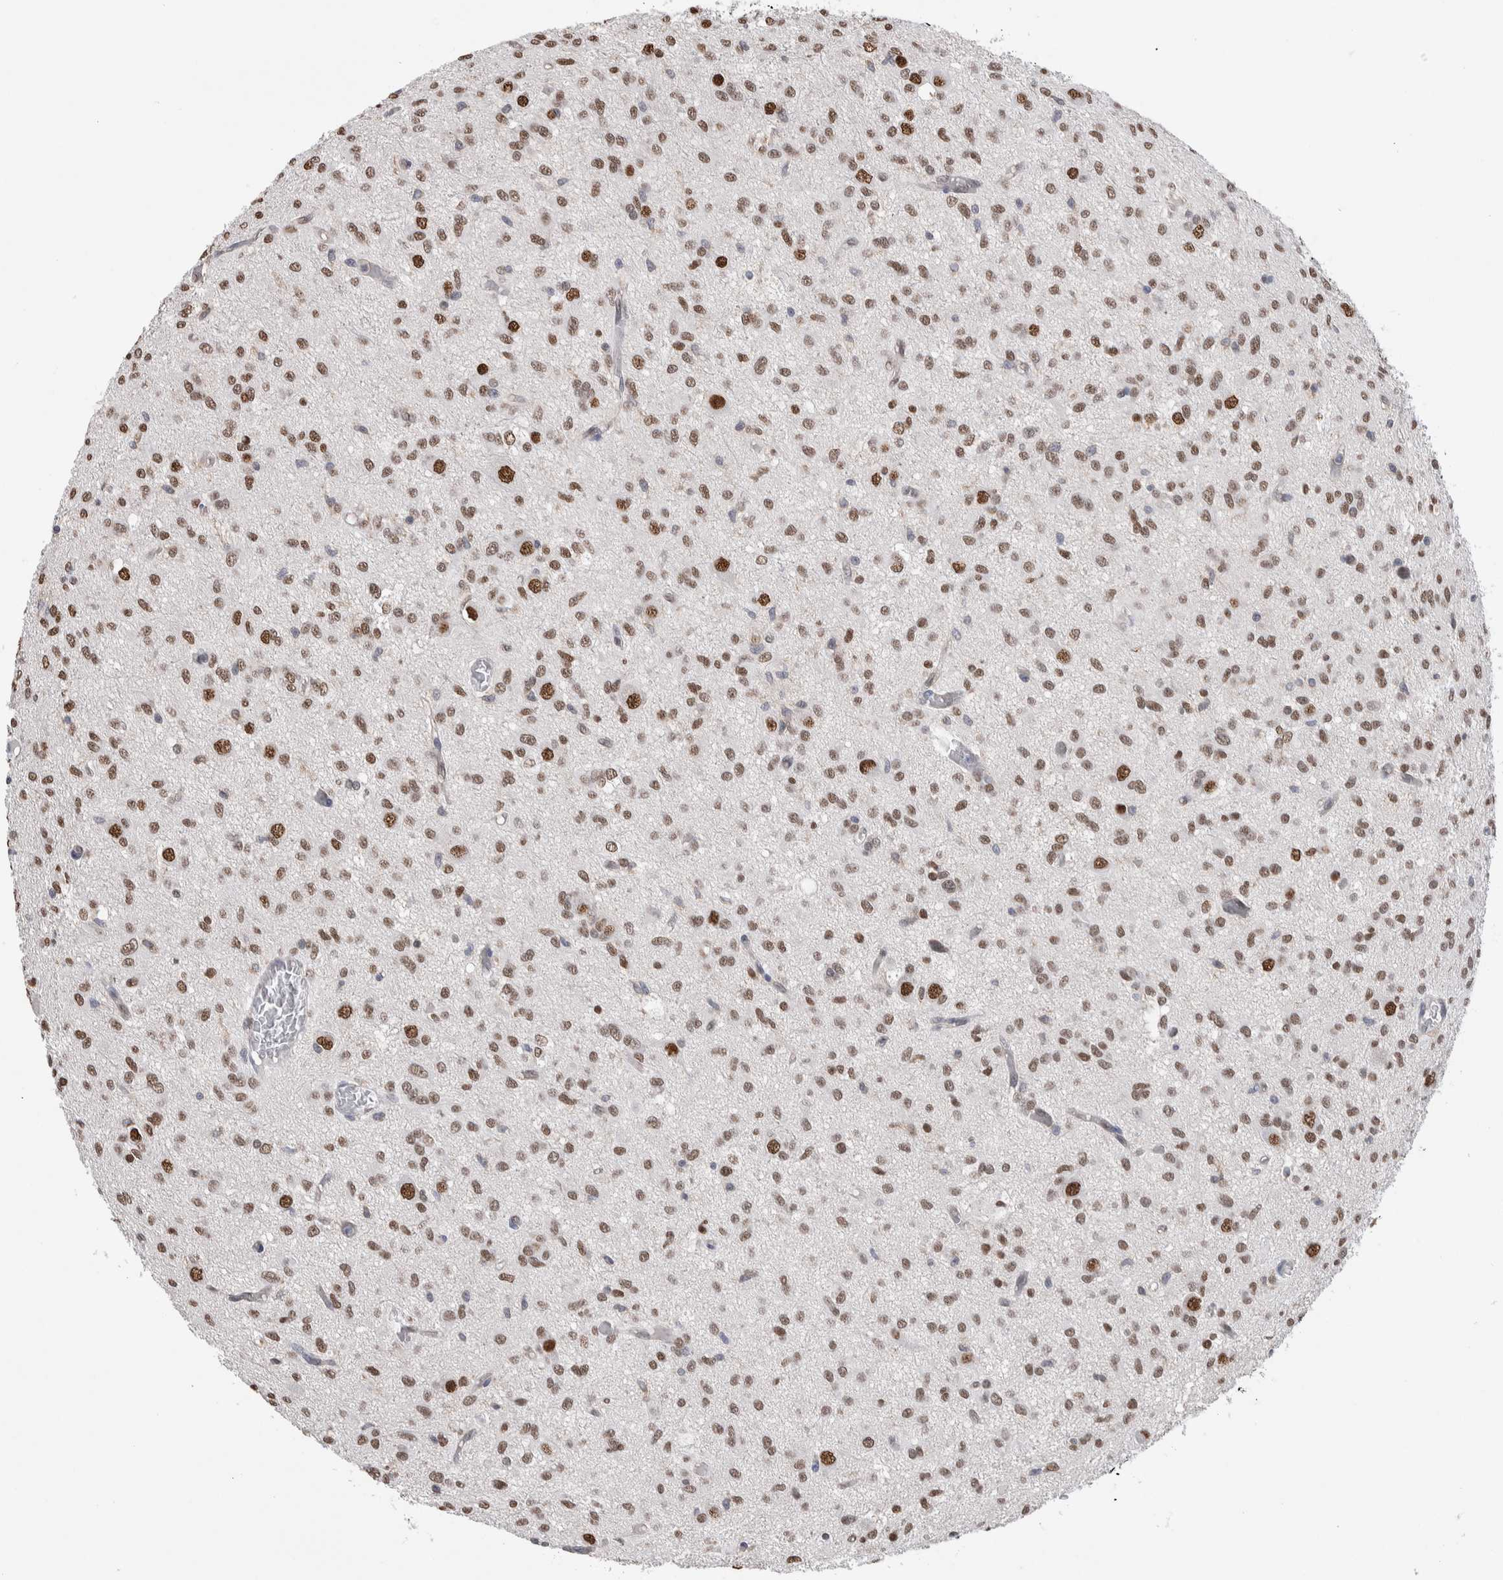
{"staining": {"intensity": "moderate", "quantity": ">75%", "location": "nuclear"}, "tissue": "glioma", "cell_type": "Tumor cells", "image_type": "cancer", "snomed": [{"axis": "morphology", "description": "Glioma, malignant, High grade"}, {"axis": "topography", "description": "Brain"}], "caption": "Malignant glioma (high-grade) stained for a protein (brown) shows moderate nuclear positive expression in about >75% of tumor cells.", "gene": "ZBTB49", "patient": {"sex": "female", "age": 59}}